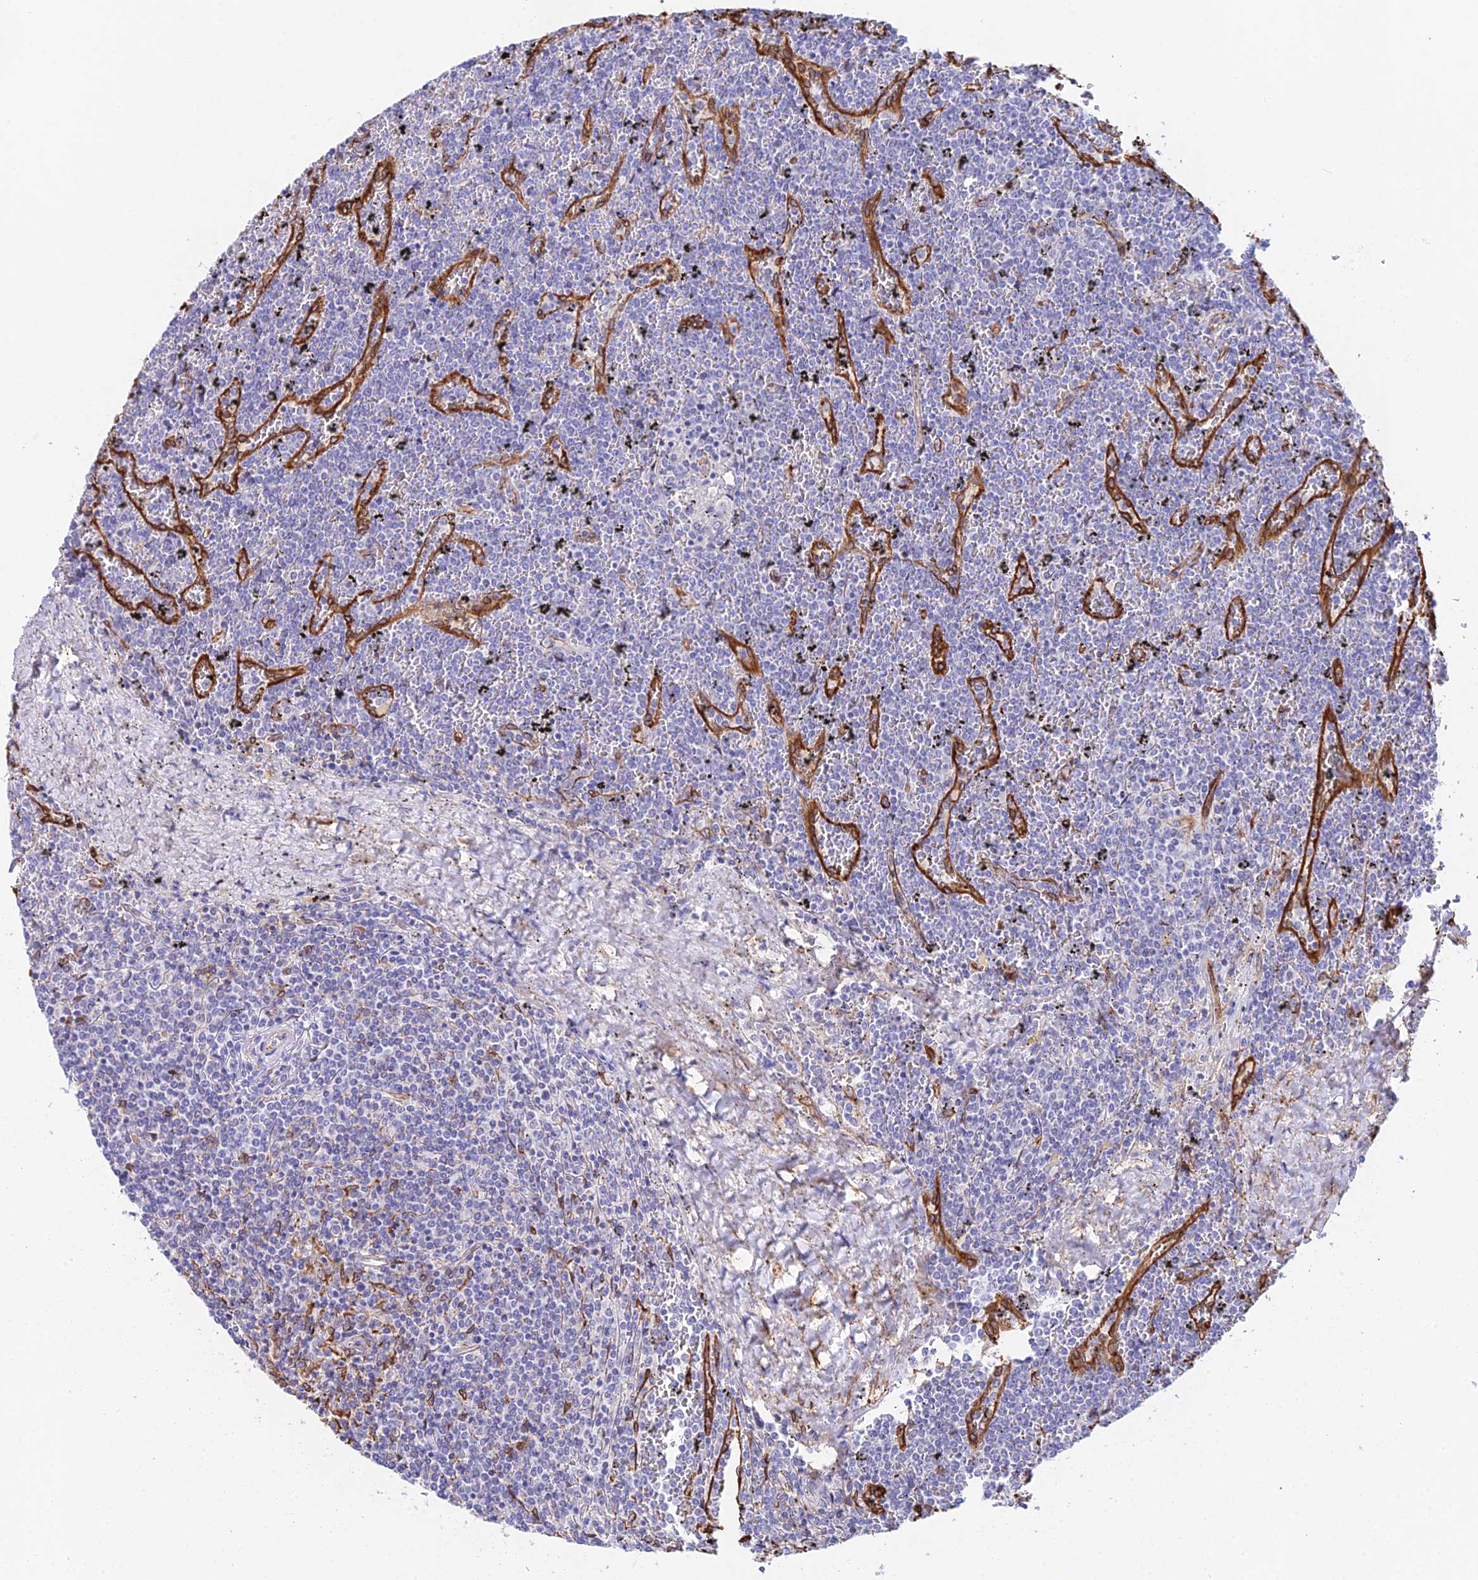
{"staining": {"intensity": "negative", "quantity": "none", "location": "none"}, "tissue": "lymphoma", "cell_type": "Tumor cells", "image_type": "cancer", "snomed": [{"axis": "morphology", "description": "Malignant lymphoma, non-Hodgkin's type, Low grade"}, {"axis": "topography", "description": "Spleen"}], "caption": "Photomicrograph shows no significant protein expression in tumor cells of lymphoma. (DAB (3,3'-diaminobenzidine) IHC with hematoxylin counter stain).", "gene": "MXRA7", "patient": {"sex": "female", "age": 19}}